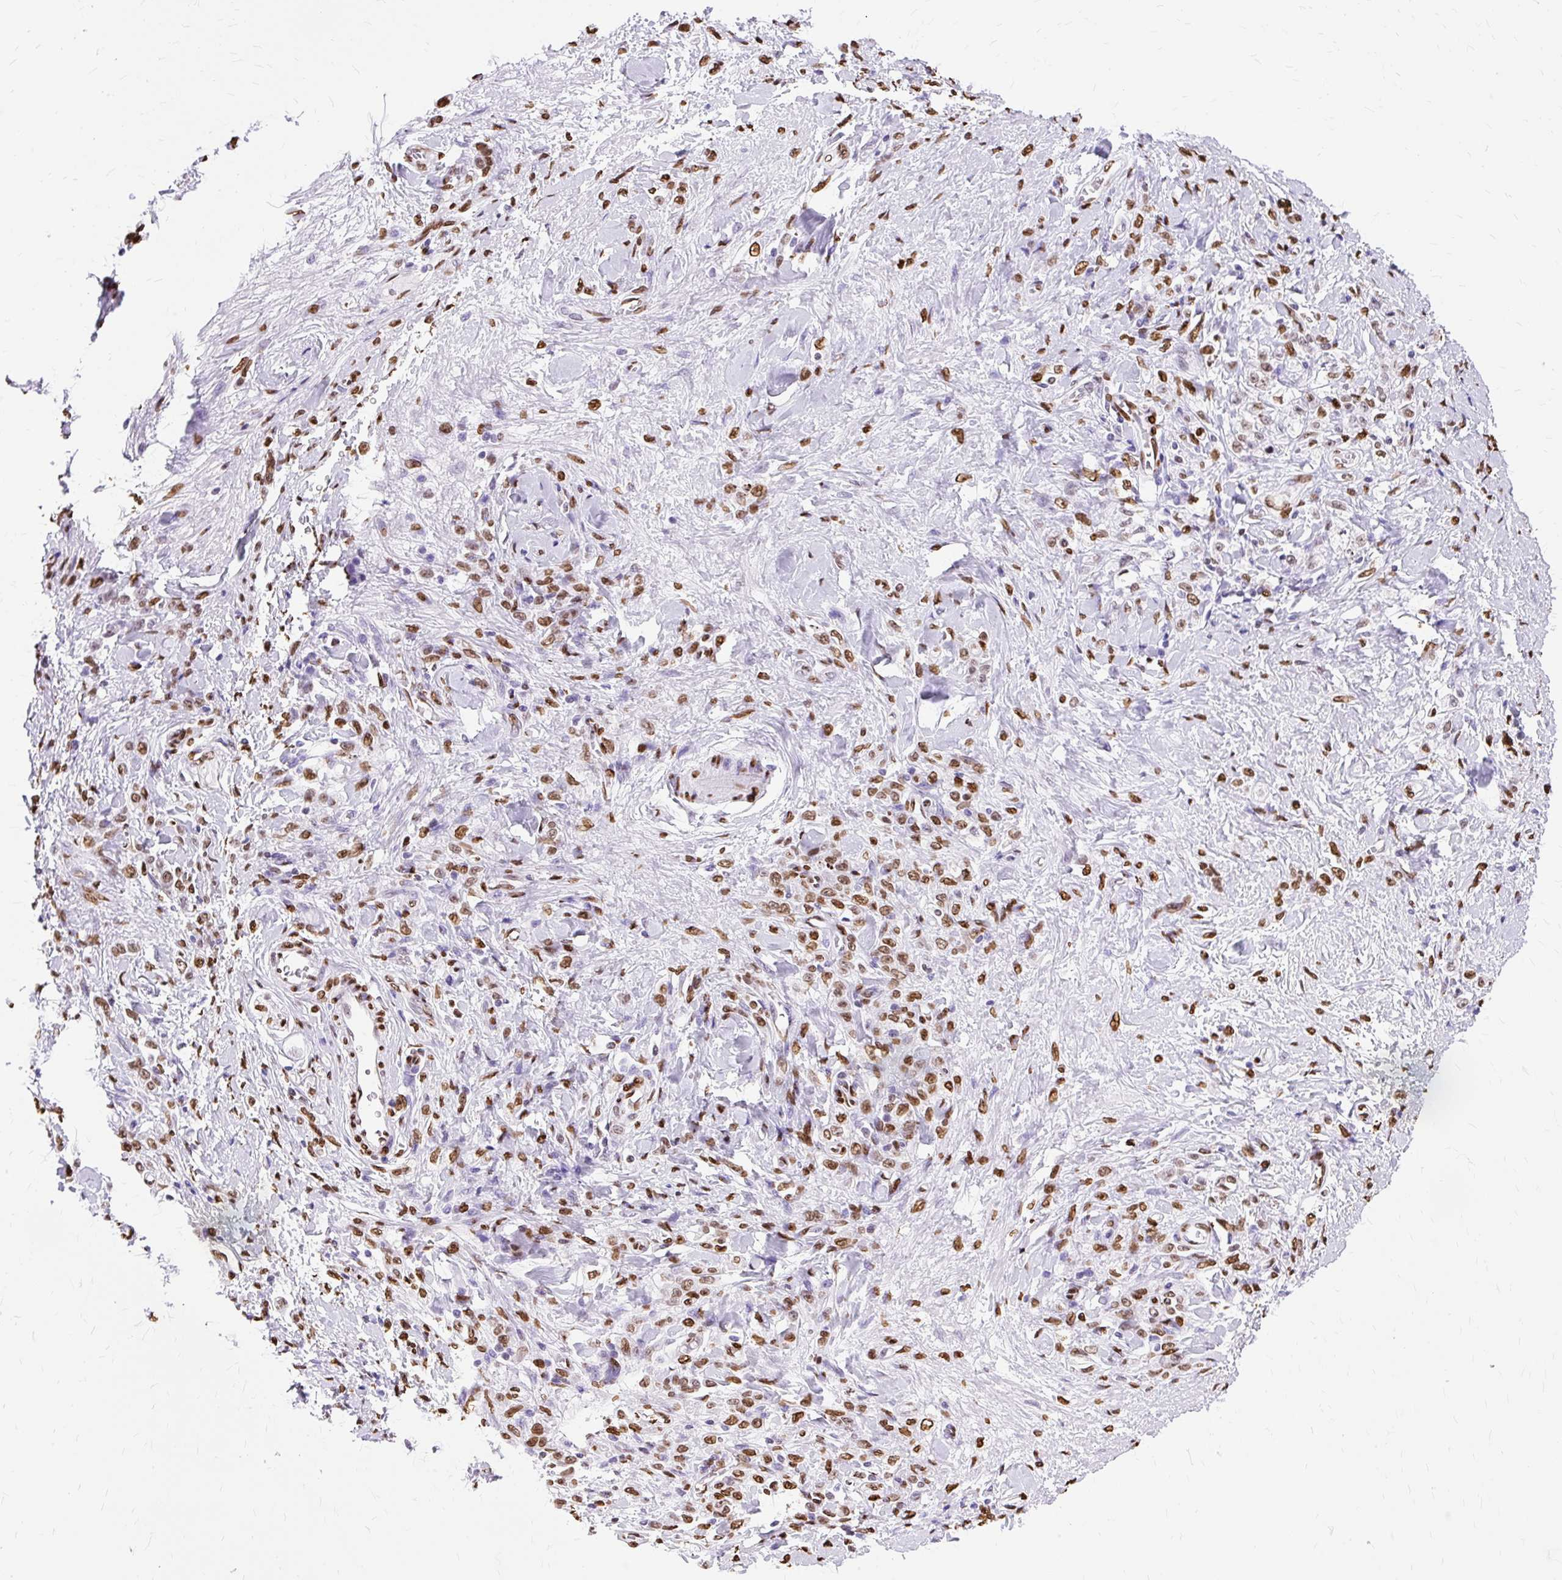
{"staining": {"intensity": "moderate", "quantity": ">75%", "location": "nuclear"}, "tissue": "stomach cancer", "cell_type": "Tumor cells", "image_type": "cancer", "snomed": [{"axis": "morphology", "description": "Normal tissue, NOS"}, {"axis": "morphology", "description": "Adenocarcinoma, NOS"}, {"axis": "topography", "description": "Stomach"}], "caption": "Adenocarcinoma (stomach) stained with immunohistochemistry (IHC) reveals moderate nuclear staining in approximately >75% of tumor cells. (DAB = brown stain, brightfield microscopy at high magnification).", "gene": "TMEM184C", "patient": {"sex": "male", "age": 82}}